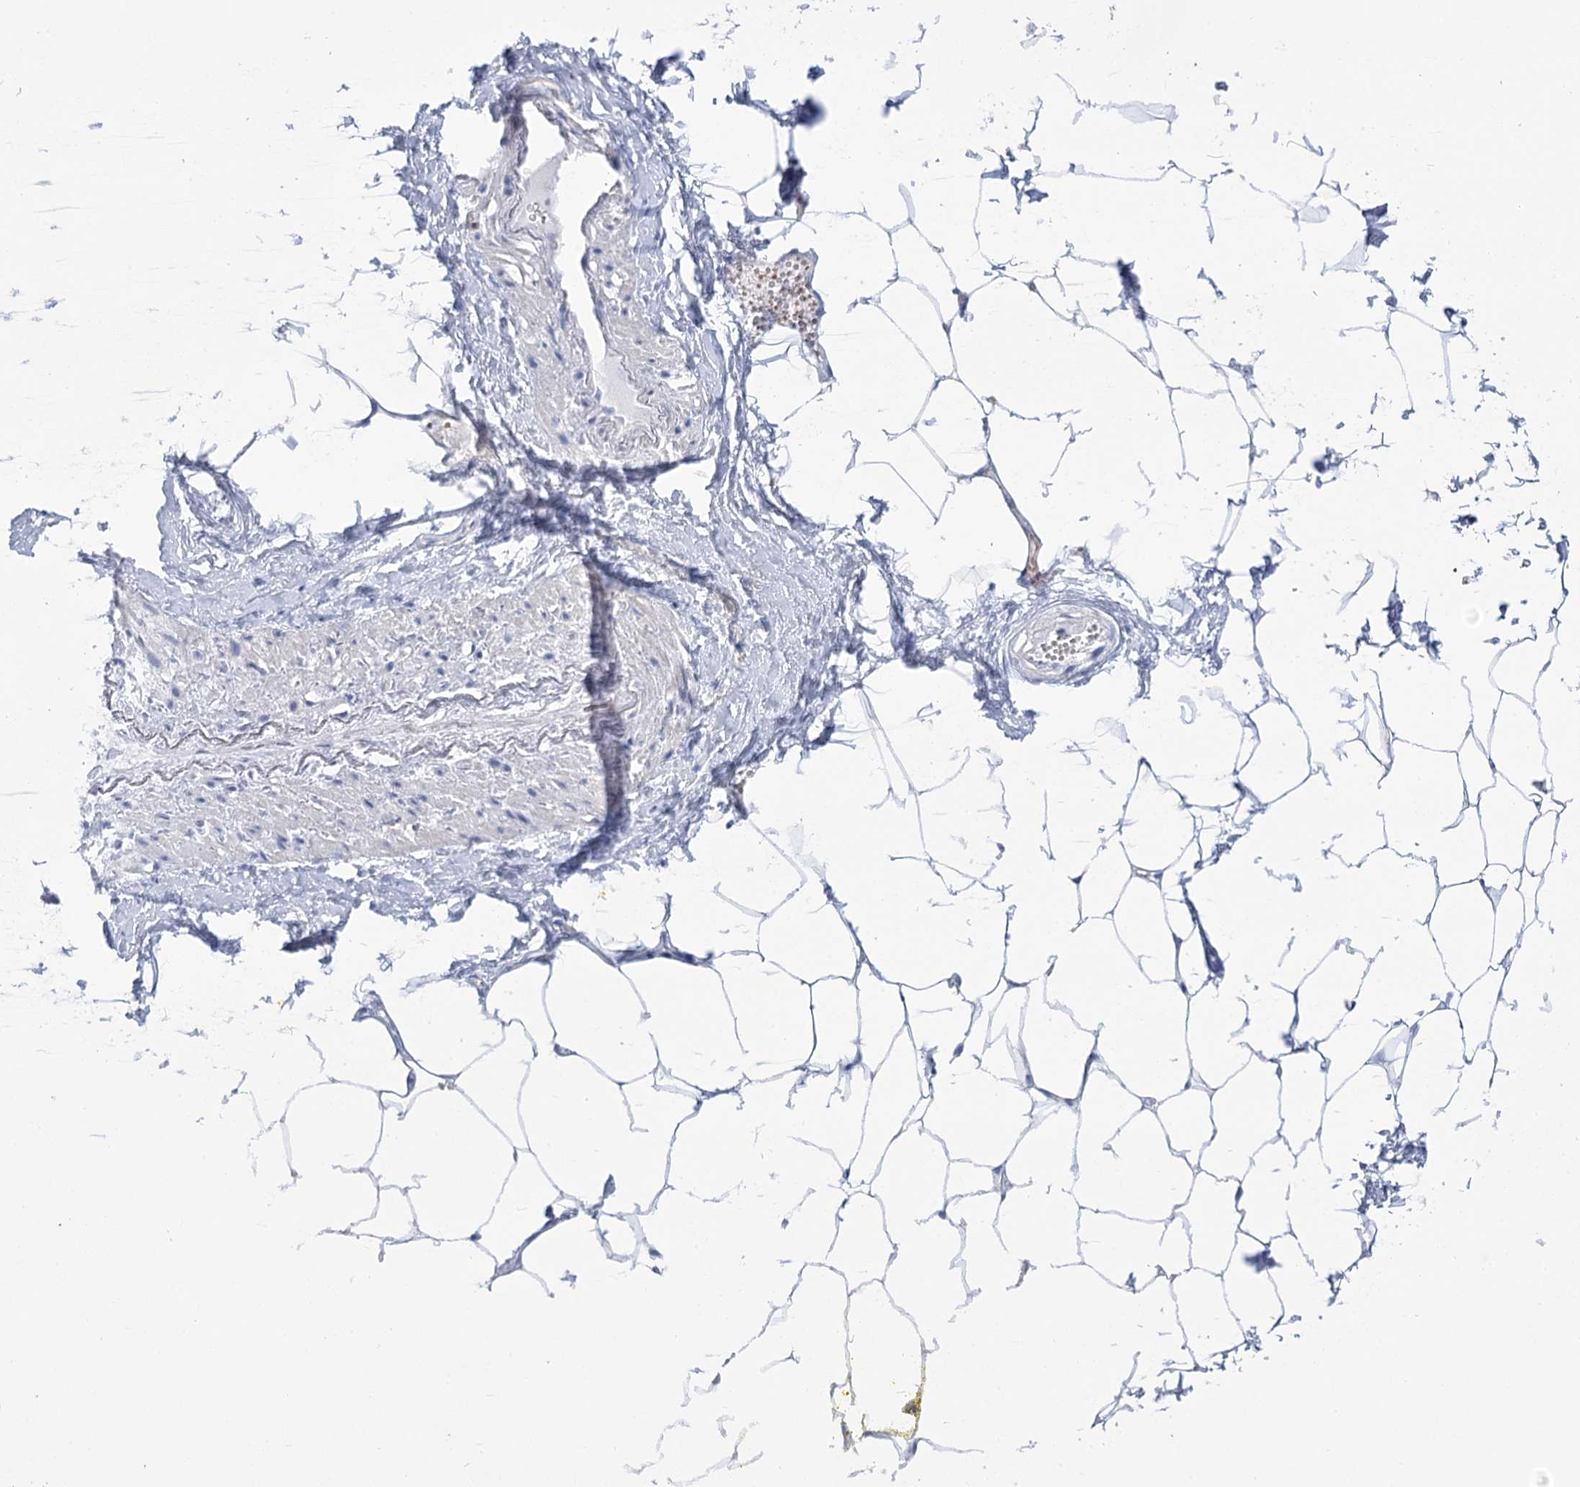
{"staining": {"intensity": "negative", "quantity": "none", "location": "none"}, "tissue": "adipose tissue", "cell_type": "Adipocytes", "image_type": "normal", "snomed": [{"axis": "morphology", "description": "Normal tissue, NOS"}, {"axis": "morphology", "description": "Adenocarcinoma, Low grade"}, {"axis": "topography", "description": "Prostate"}, {"axis": "topography", "description": "Peripheral nerve tissue"}], "caption": "Immunohistochemistry (IHC) image of benign human adipose tissue stained for a protein (brown), which shows no staining in adipocytes. Nuclei are stained in blue.", "gene": "SIAE", "patient": {"sex": "male", "age": 63}}